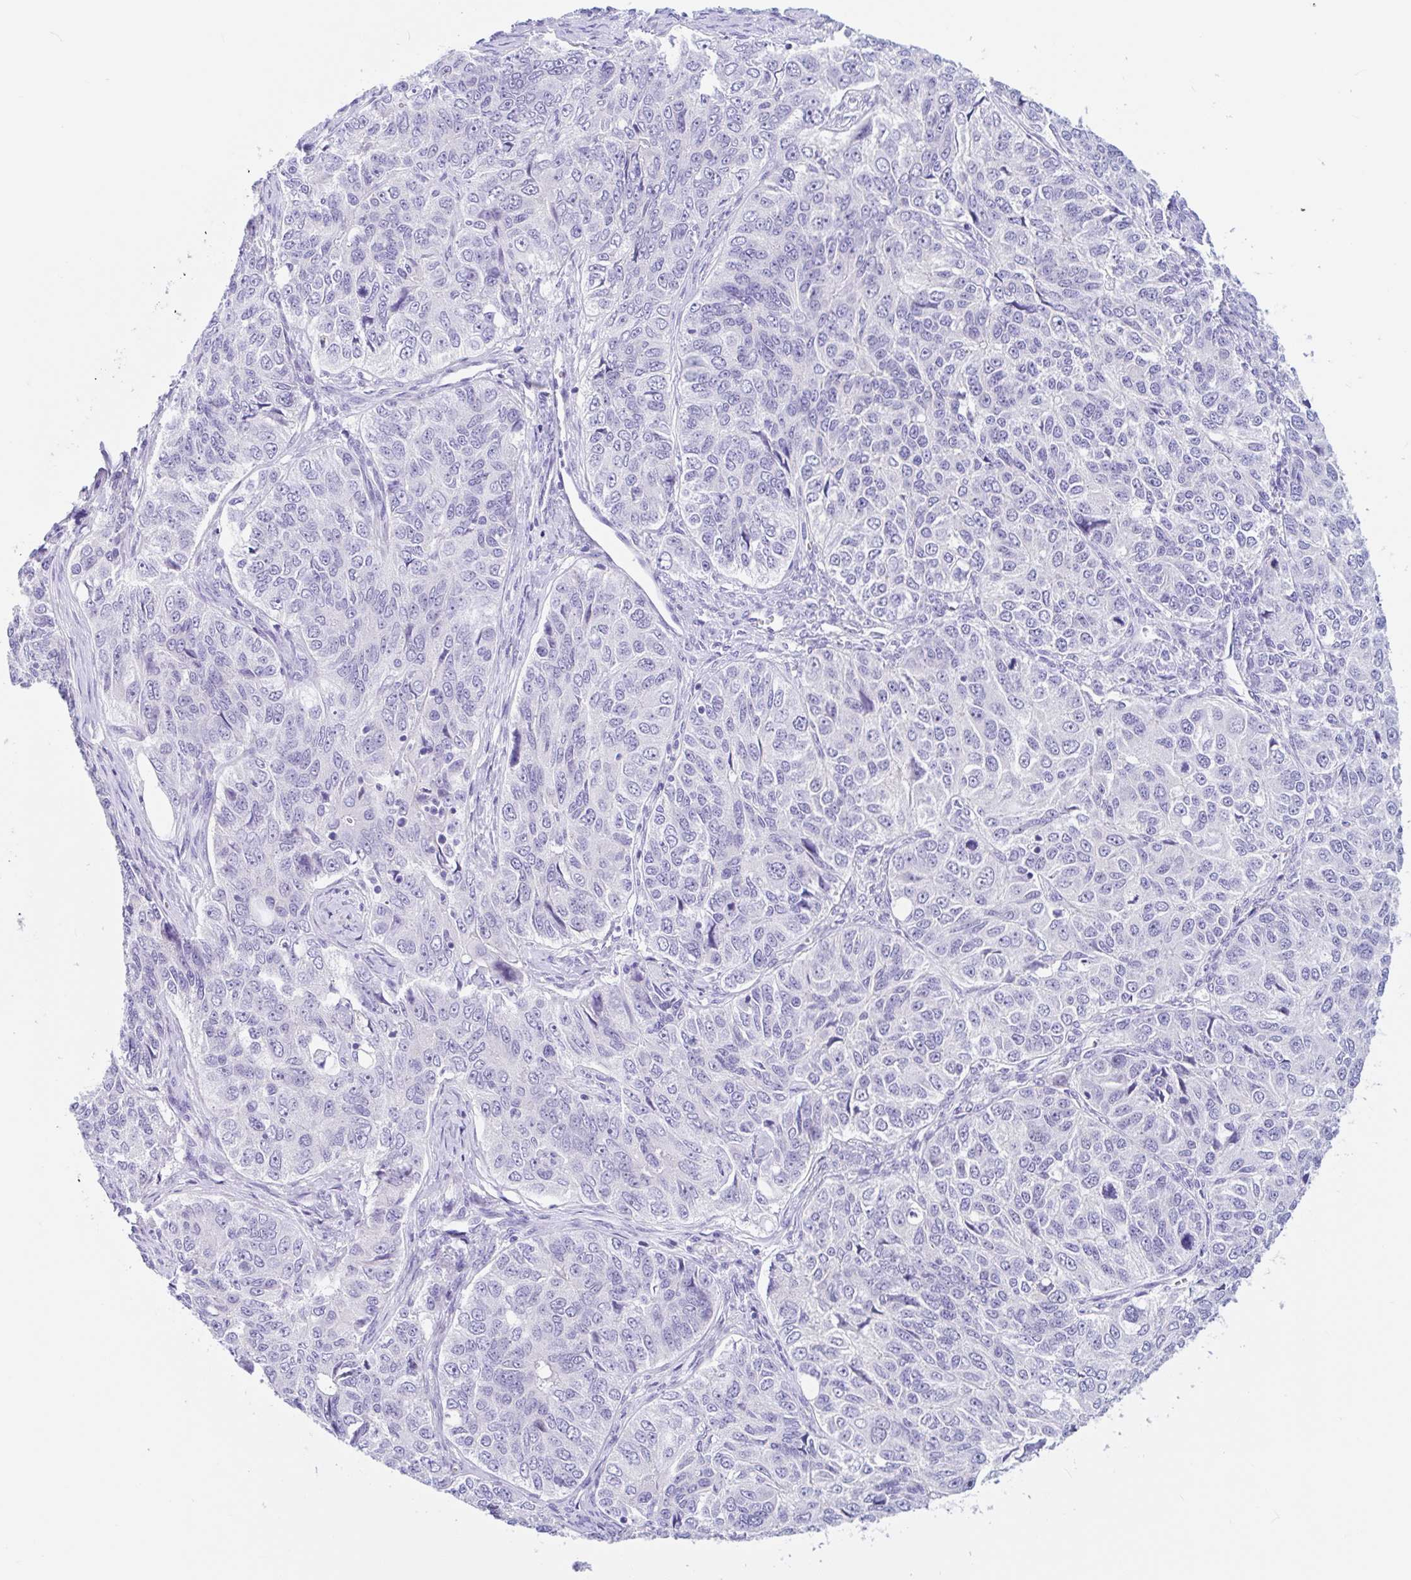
{"staining": {"intensity": "negative", "quantity": "none", "location": "none"}, "tissue": "ovarian cancer", "cell_type": "Tumor cells", "image_type": "cancer", "snomed": [{"axis": "morphology", "description": "Carcinoma, endometroid"}, {"axis": "topography", "description": "Ovary"}], "caption": "Immunohistochemical staining of ovarian endometroid carcinoma shows no significant staining in tumor cells.", "gene": "OR6N2", "patient": {"sex": "female", "age": 51}}